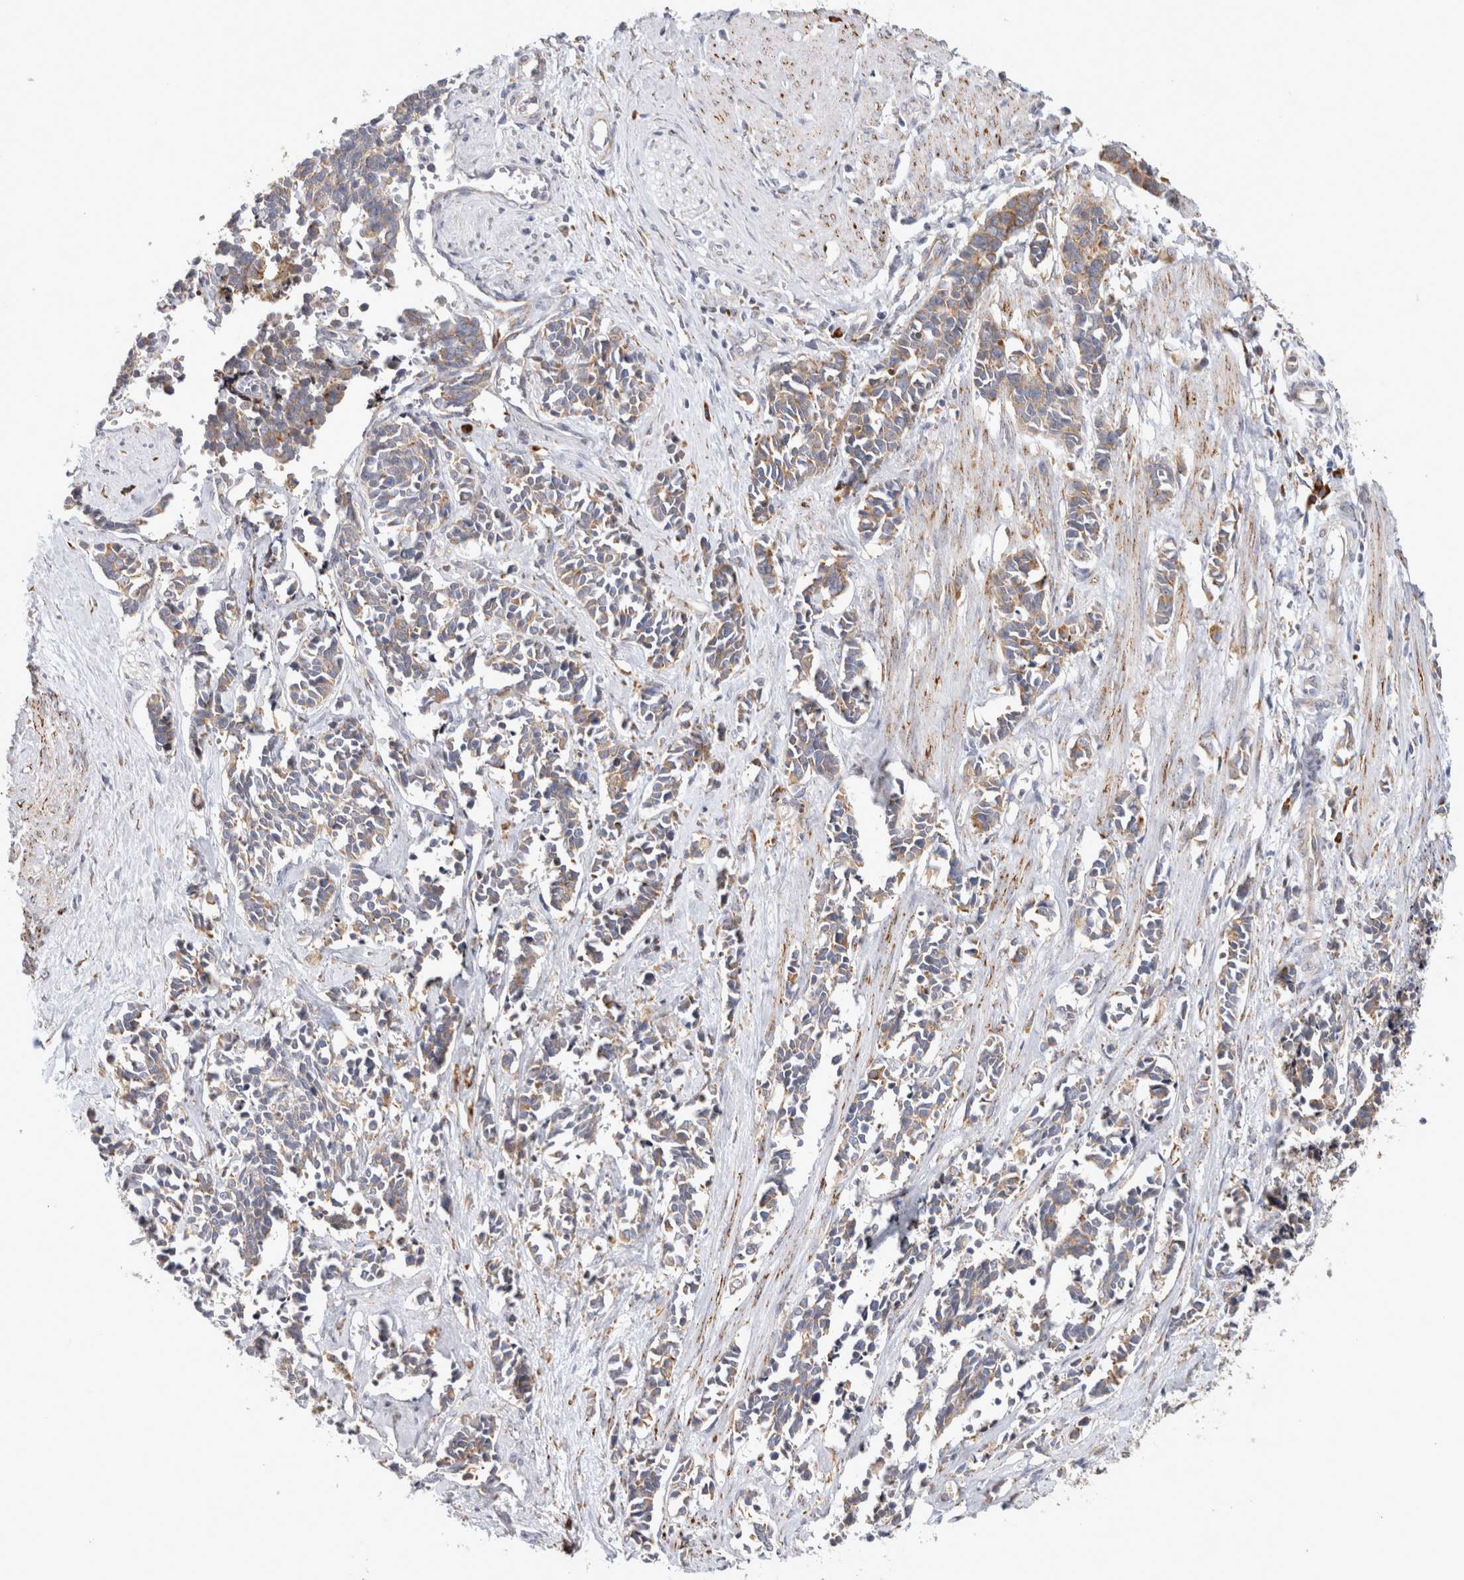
{"staining": {"intensity": "weak", "quantity": ">75%", "location": "cytoplasmic/membranous"}, "tissue": "cervical cancer", "cell_type": "Tumor cells", "image_type": "cancer", "snomed": [{"axis": "morphology", "description": "Squamous cell carcinoma, NOS"}, {"axis": "topography", "description": "Cervix"}], "caption": "About >75% of tumor cells in cervical cancer (squamous cell carcinoma) exhibit weak cytoplasmic/membranous protein positivity as visualized by brown immunohistochemical staining.", "gene": "RPN2", "patient": {"sex": "female", "age": 35}}